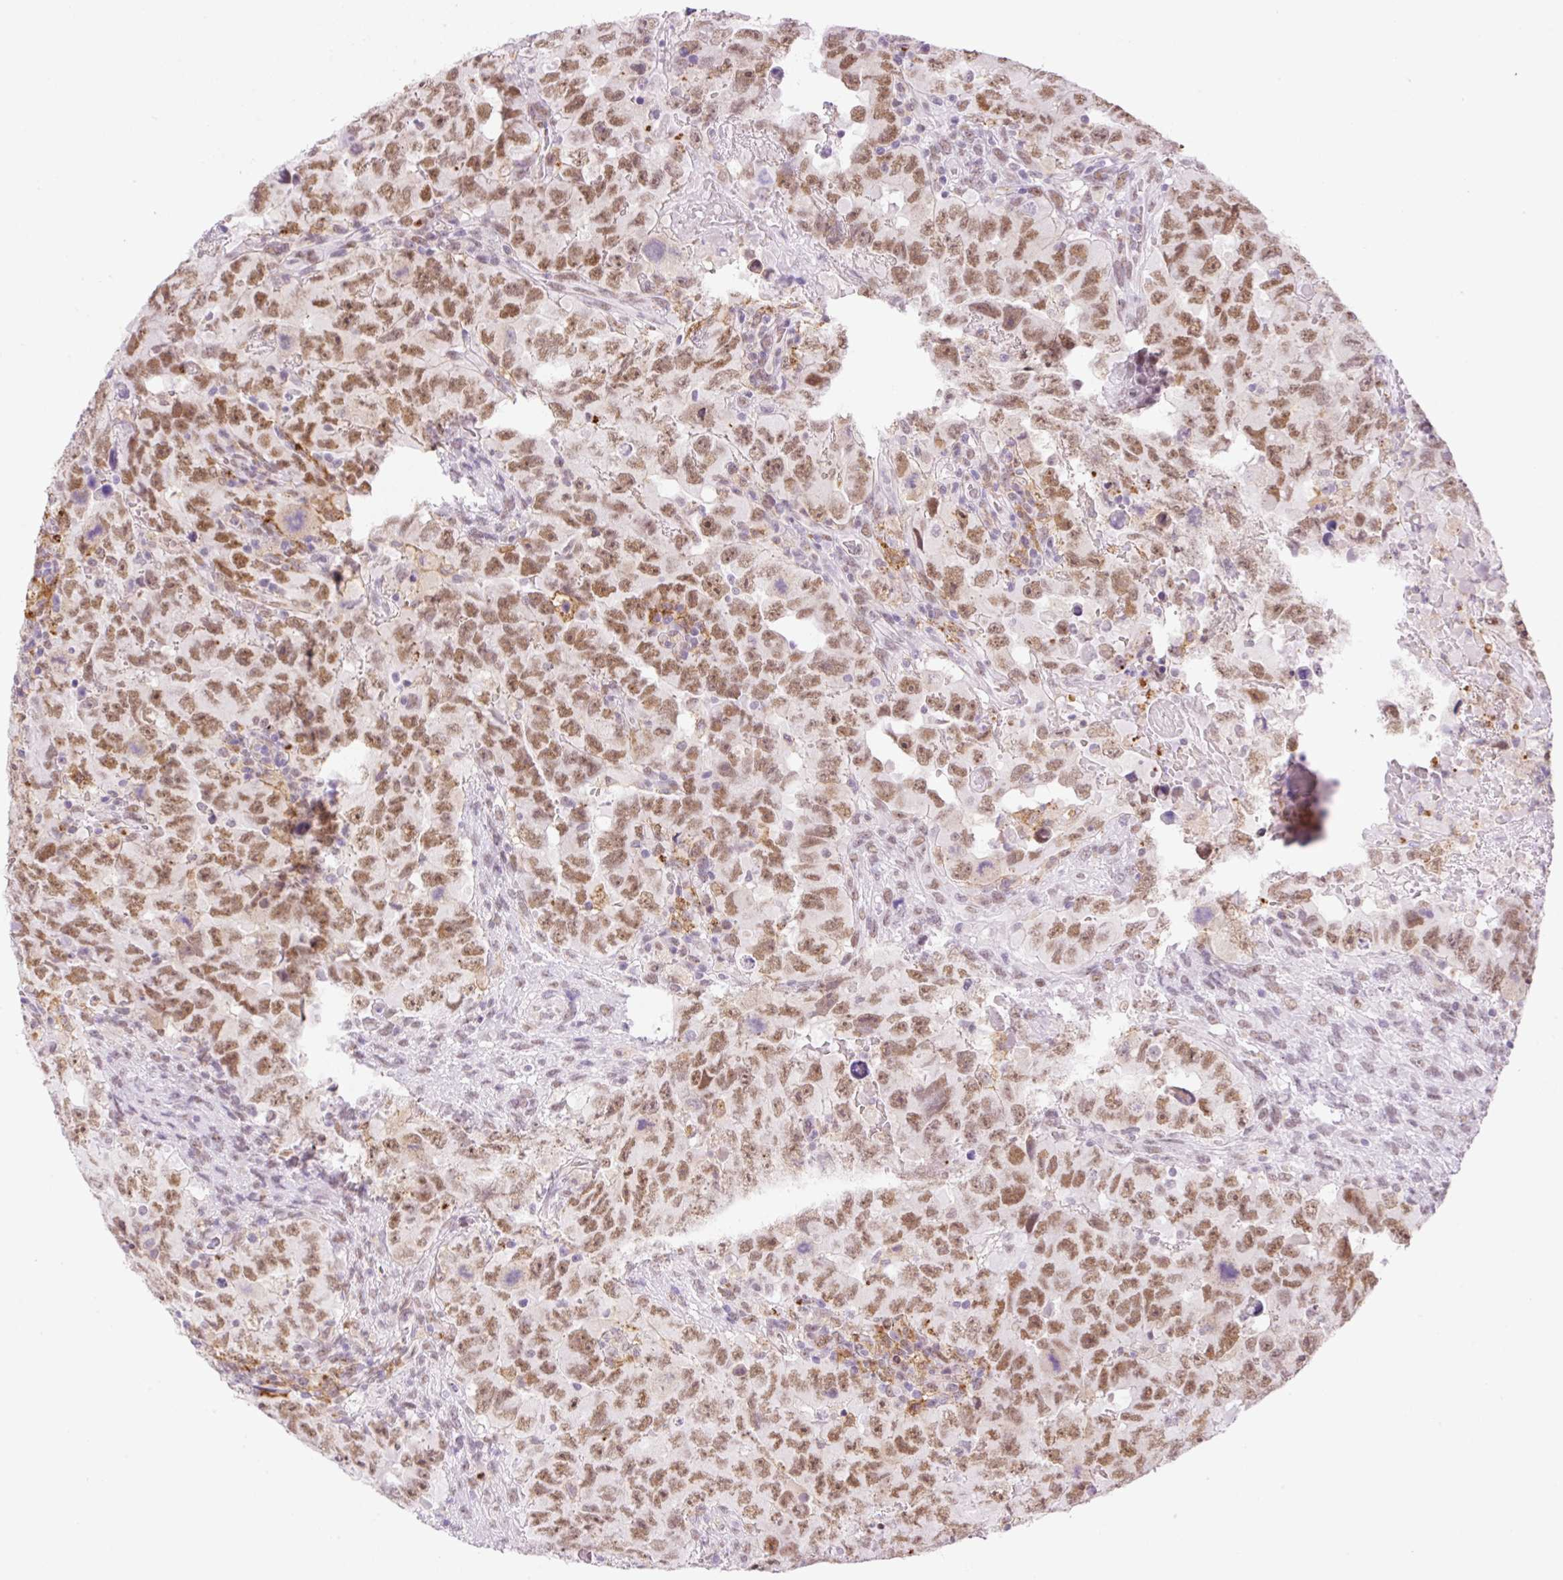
{"staining": {"intensity": "moderate", "quantity": ">75%", "location": "nuclear"}, "tissue": "testis cancer", "cell_type": "Tumor cells", "image_type": "cancer", "snomed": [{"axis": "morphology", "description": "Carcinoma, Embryonal, NOS"}, {"axis": "topography", "description": "Testis"}], "caption": "Immunohistochemical staining of human testis embryonal carcinoma reveals medium levels of moderate nuclear expression in approximately >75% of tumor cells. (DAB = brown stain, brightfield microscopy at high magnification).", "gene": "PALM3", "patient": {"sex": "male", "age": 24}}